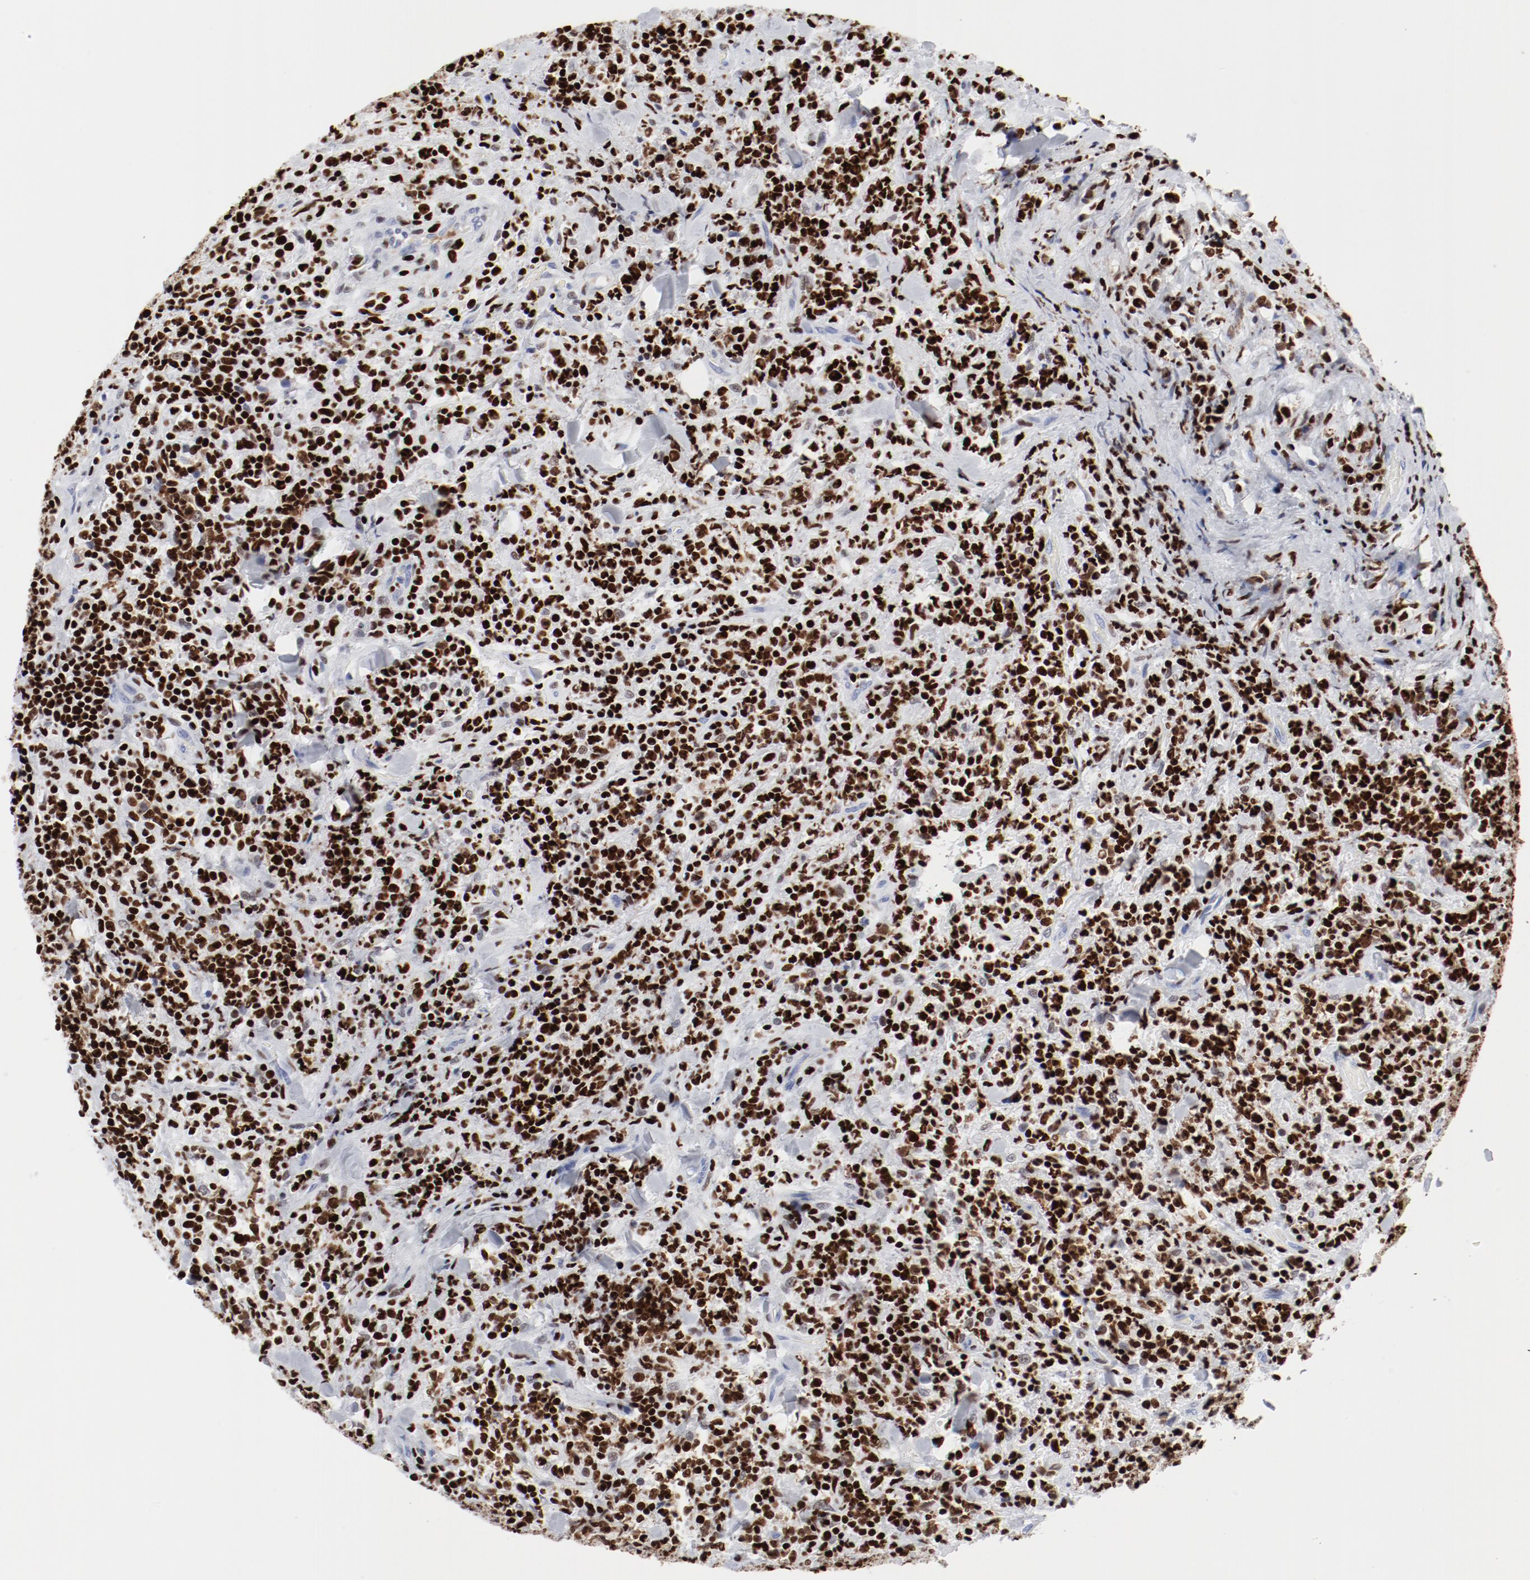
{"staining": {"intensity": "strong", "quantity": ">75%", "location": "nuclear"}, "tissue": "lymphoma", "cell_type": "Tumor cells", "image_type": "cancer", "snomed": [{"axis": "morphology", "description": "Malignant lymphoma, non-Hodgkin's type, High grade"}, {"axis": "topography", "description": "Soft tissue"}], "caption": "Protein staining reveals strong nuclear positivity in approximately >75% of tumor cells in lymphoma.", "gene": "SMARCC2", "patient": {"sex": "male", "age": 18}}